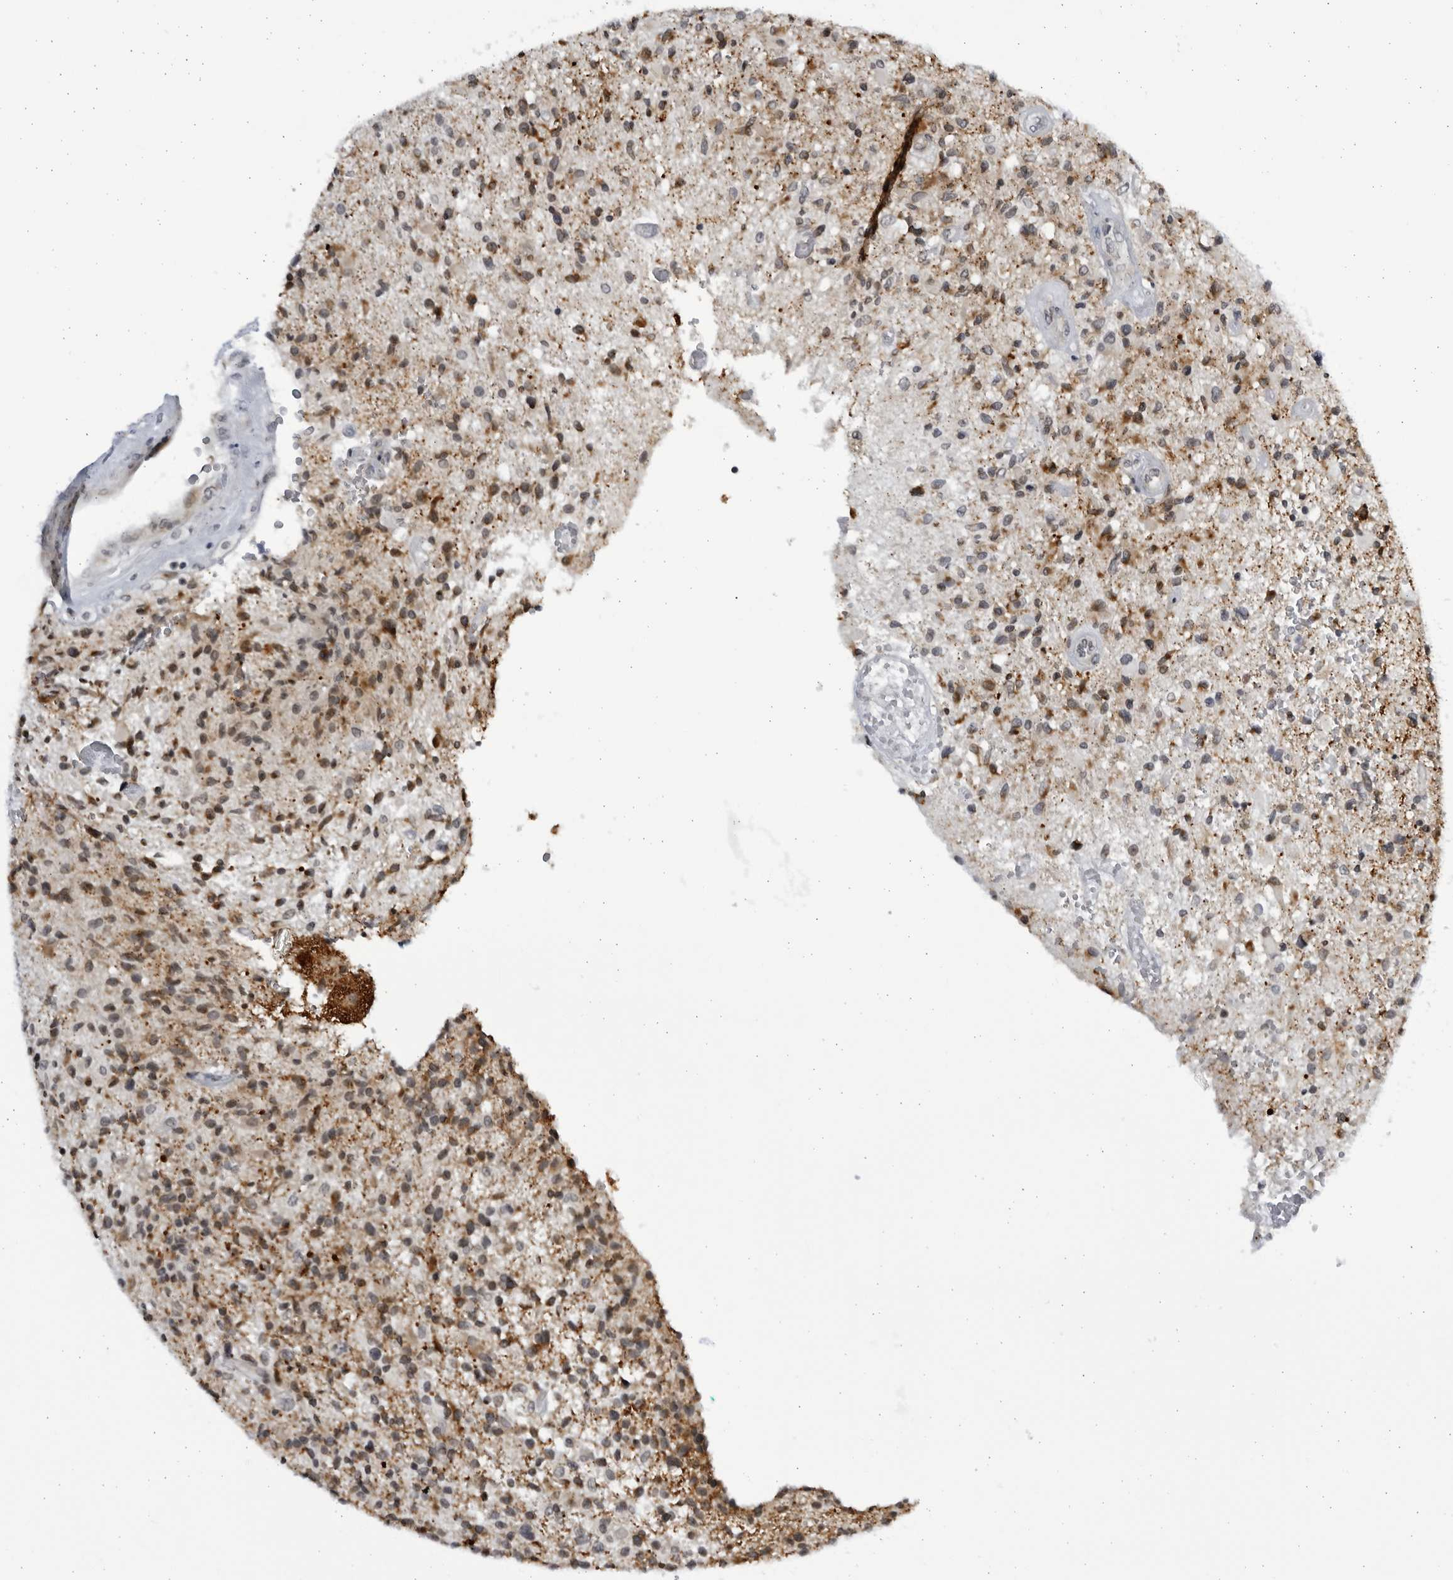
{"staining": {"intensity": "moderate", "quantity": ">75%", "location": "cytoplasmic/membranous"}, "tissue": "glioma", "cell_type": "Tumor cells", "image_type": "cancer", "snomed": [{"axis": "morphology", "description": "Glioma, malignant, High grade"}, {"axis": "topography", "description": "Brain"}], "caption": "Tumor cells display medium levels of moderate cytoplasmic/membranous positivity in about >75% of cells in glioma.", "gene": "SLC25A22", "patient": {"sex": "male", "age": 72}}